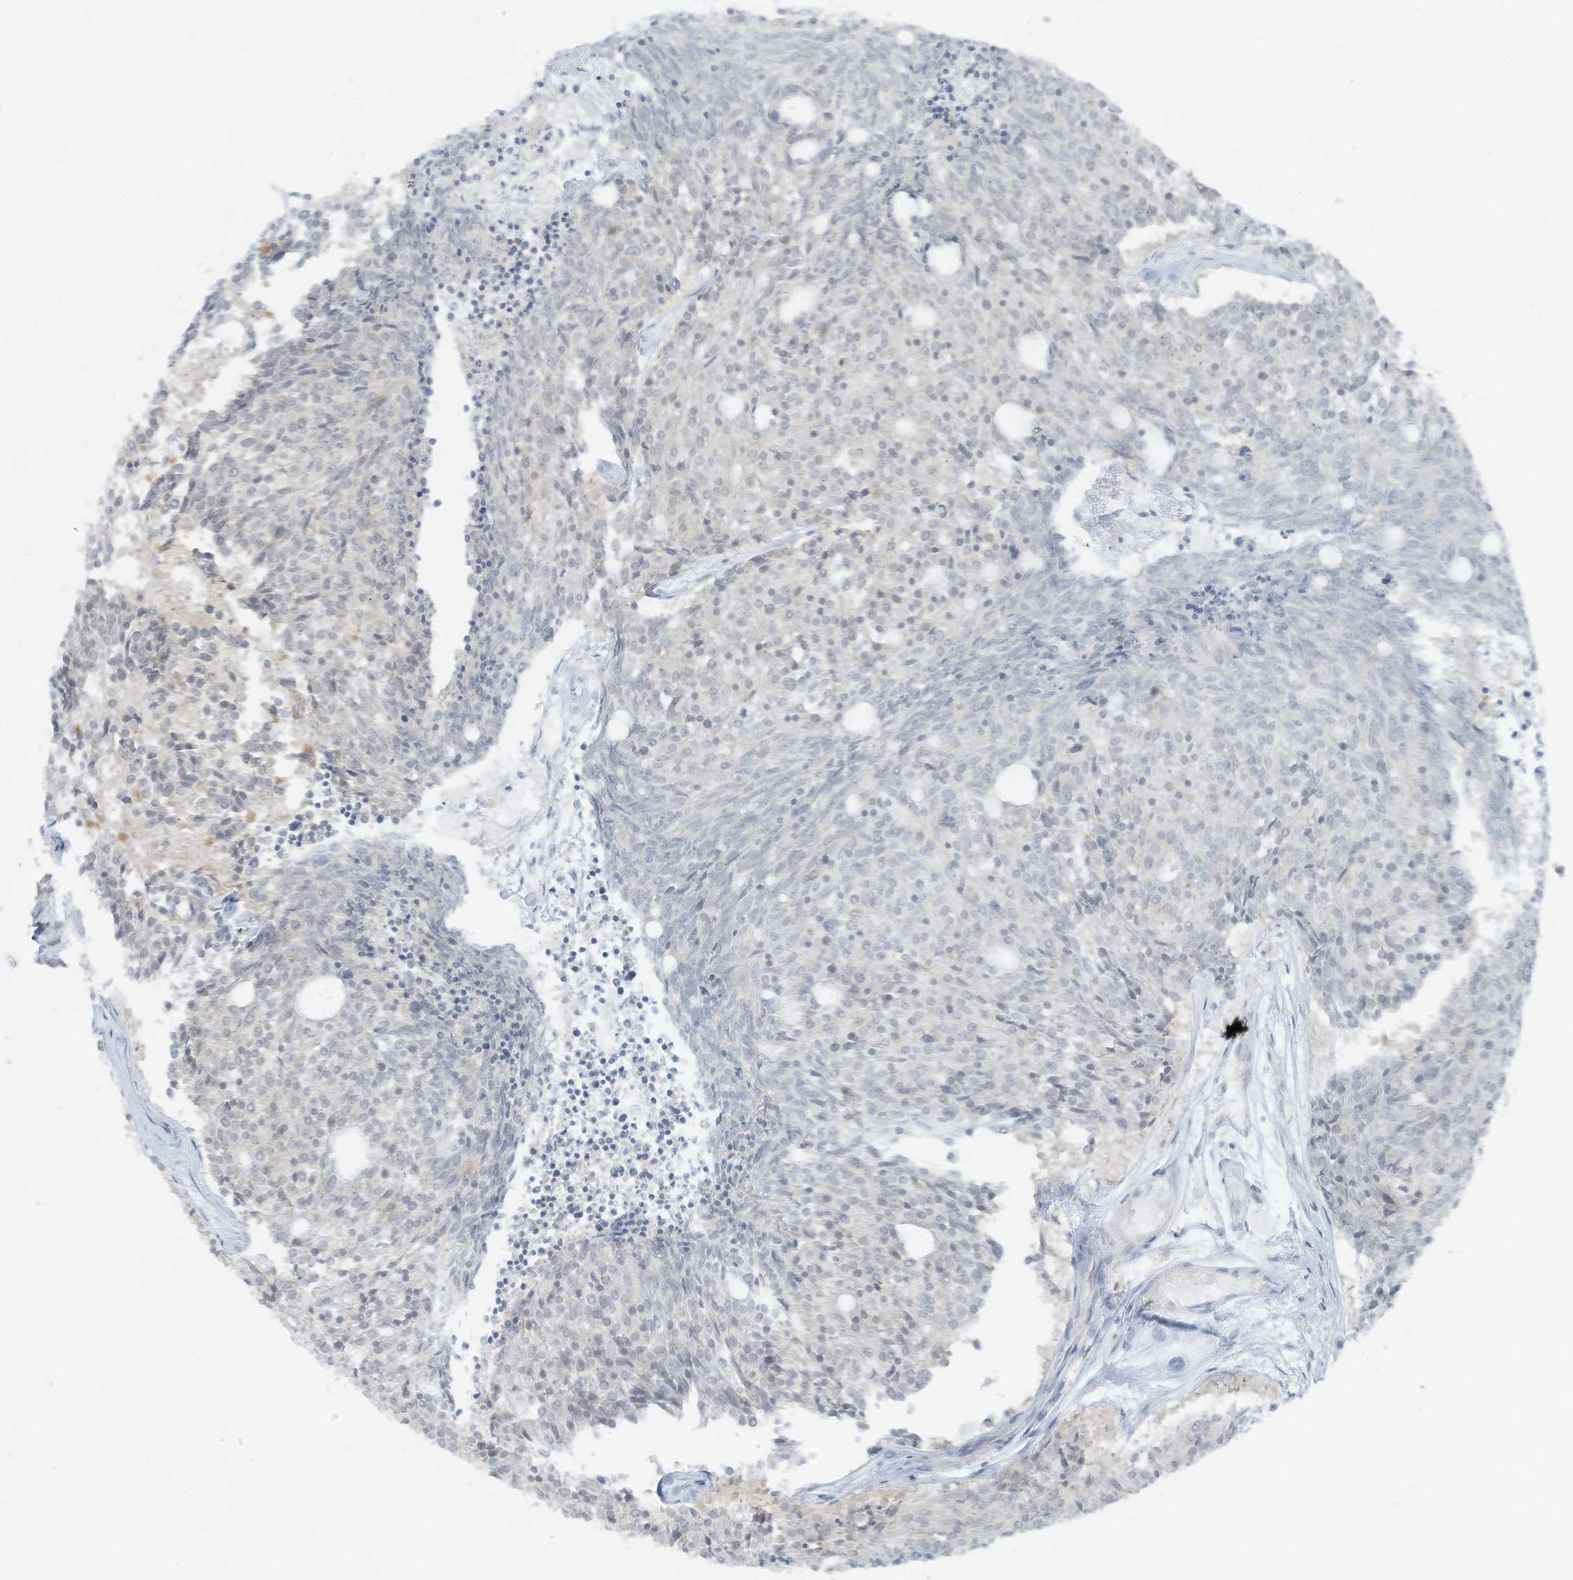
{"staining": {"intensity": "negative", "quantity": "none", "location": "none"}, "tissue": "carcinoid", "cell_type": "Tumor cells", "image_type": "cancer", "snomed": [{"axis": "morphology", "description": "Carcinoid, malignant, NOS"}, {"axis": "topography", "description": "Pancreas"}], "caption": "Tumor cells show no significant protein expression in malignant carcinoid.", "gene": "ZNF263", "patient": {"sex": "female", "age": 54}}